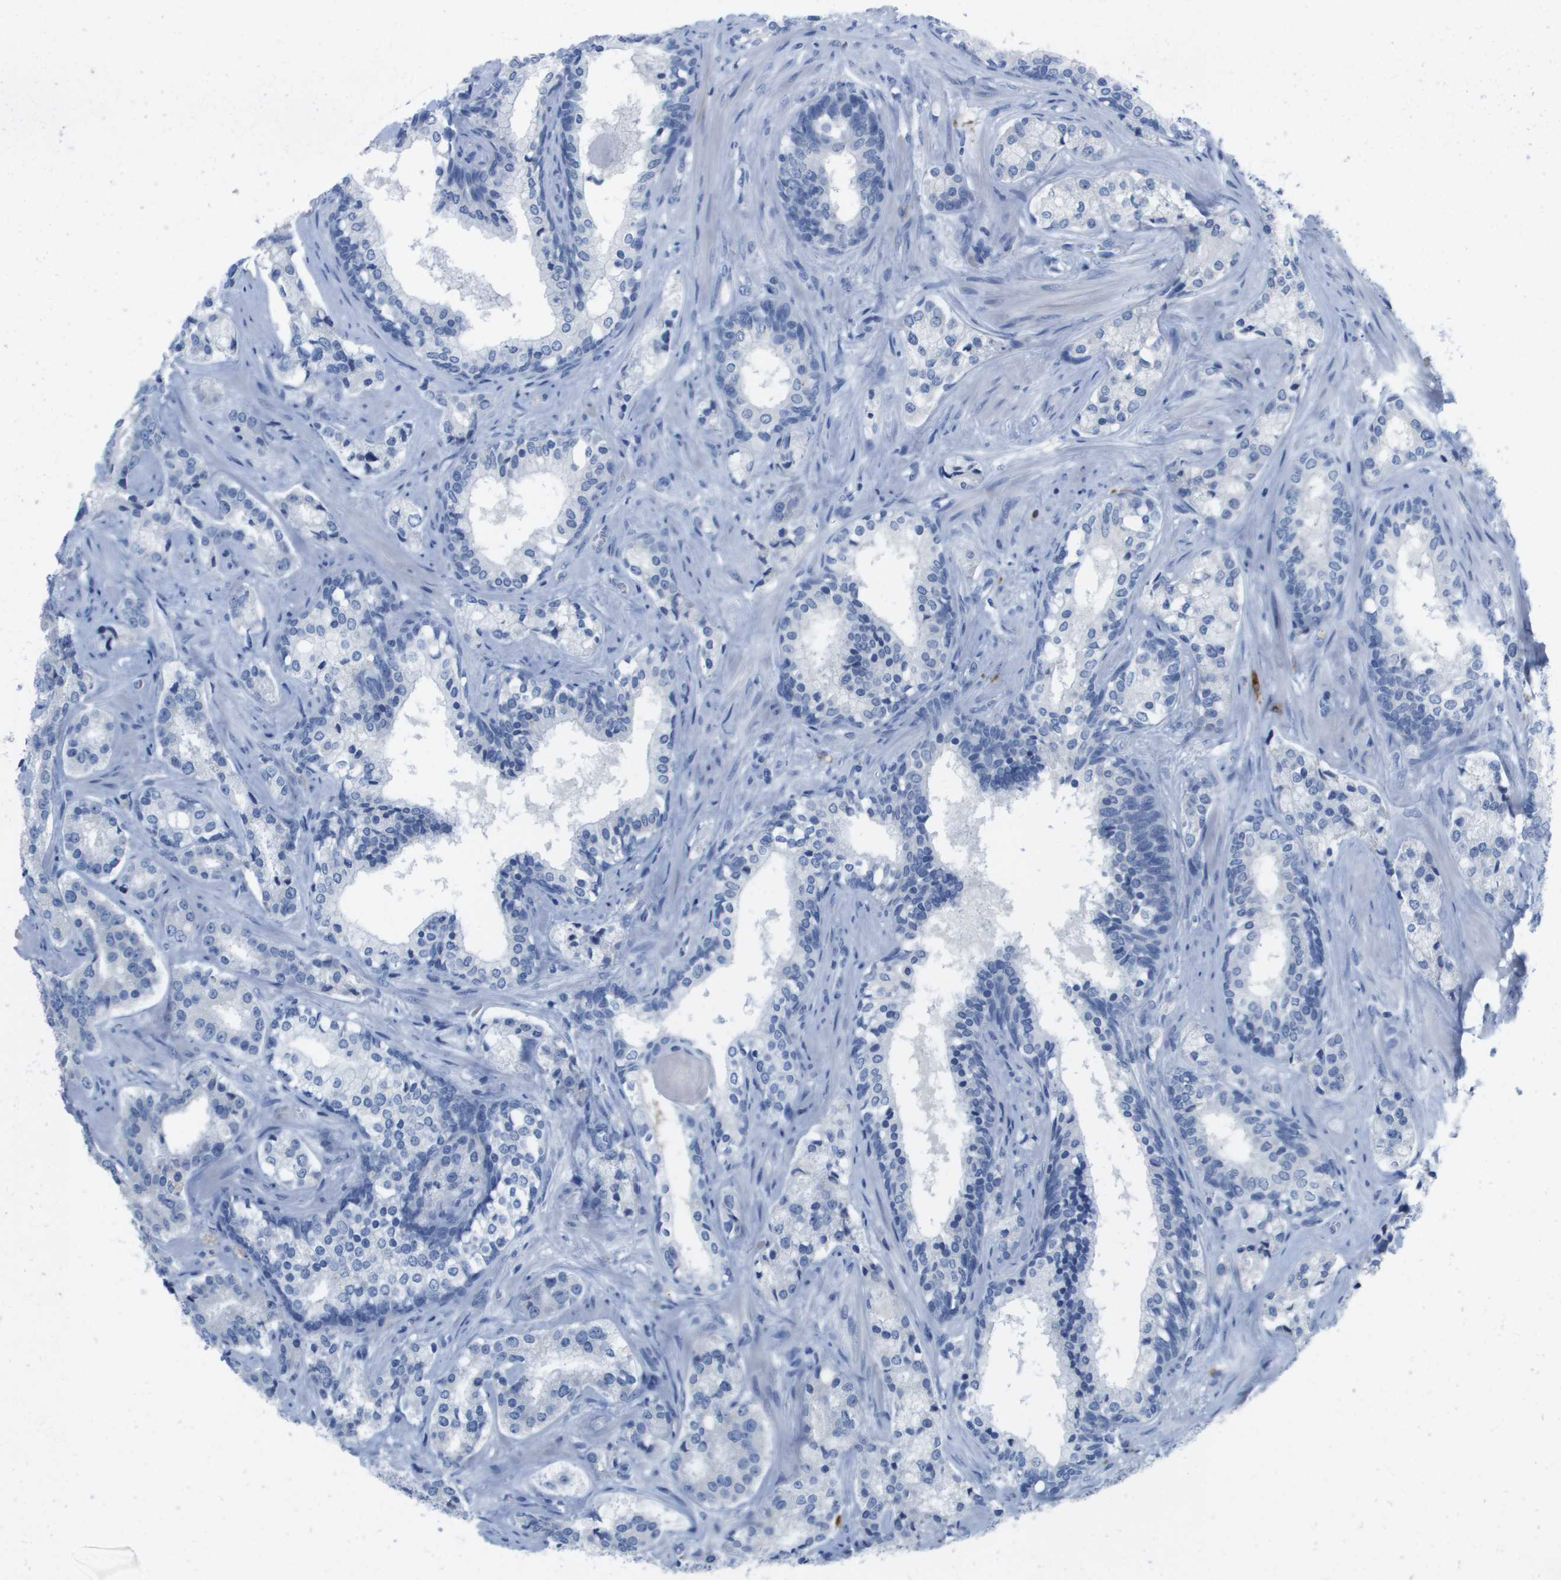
{"staining": {"intensity": "negative", "quantity": "none", "location": "none"}, "tissue": "prostate cancer", "cell_type": "Tumor cells", "image_type": "cancer", "snomed": [{"axis": "morphology", "description": "Adenocarcinoma, High grade"}, {"axis": "topography", "description": "Prostate"}], "caption": "A high-resolution photomicrograph shows IHC staining of high-grade adenocarcinoma (prostate), which exhibits no significant staining in tumor cells.", "gene": "GPR18", "patient": {"sex": "male", "age": 60}}